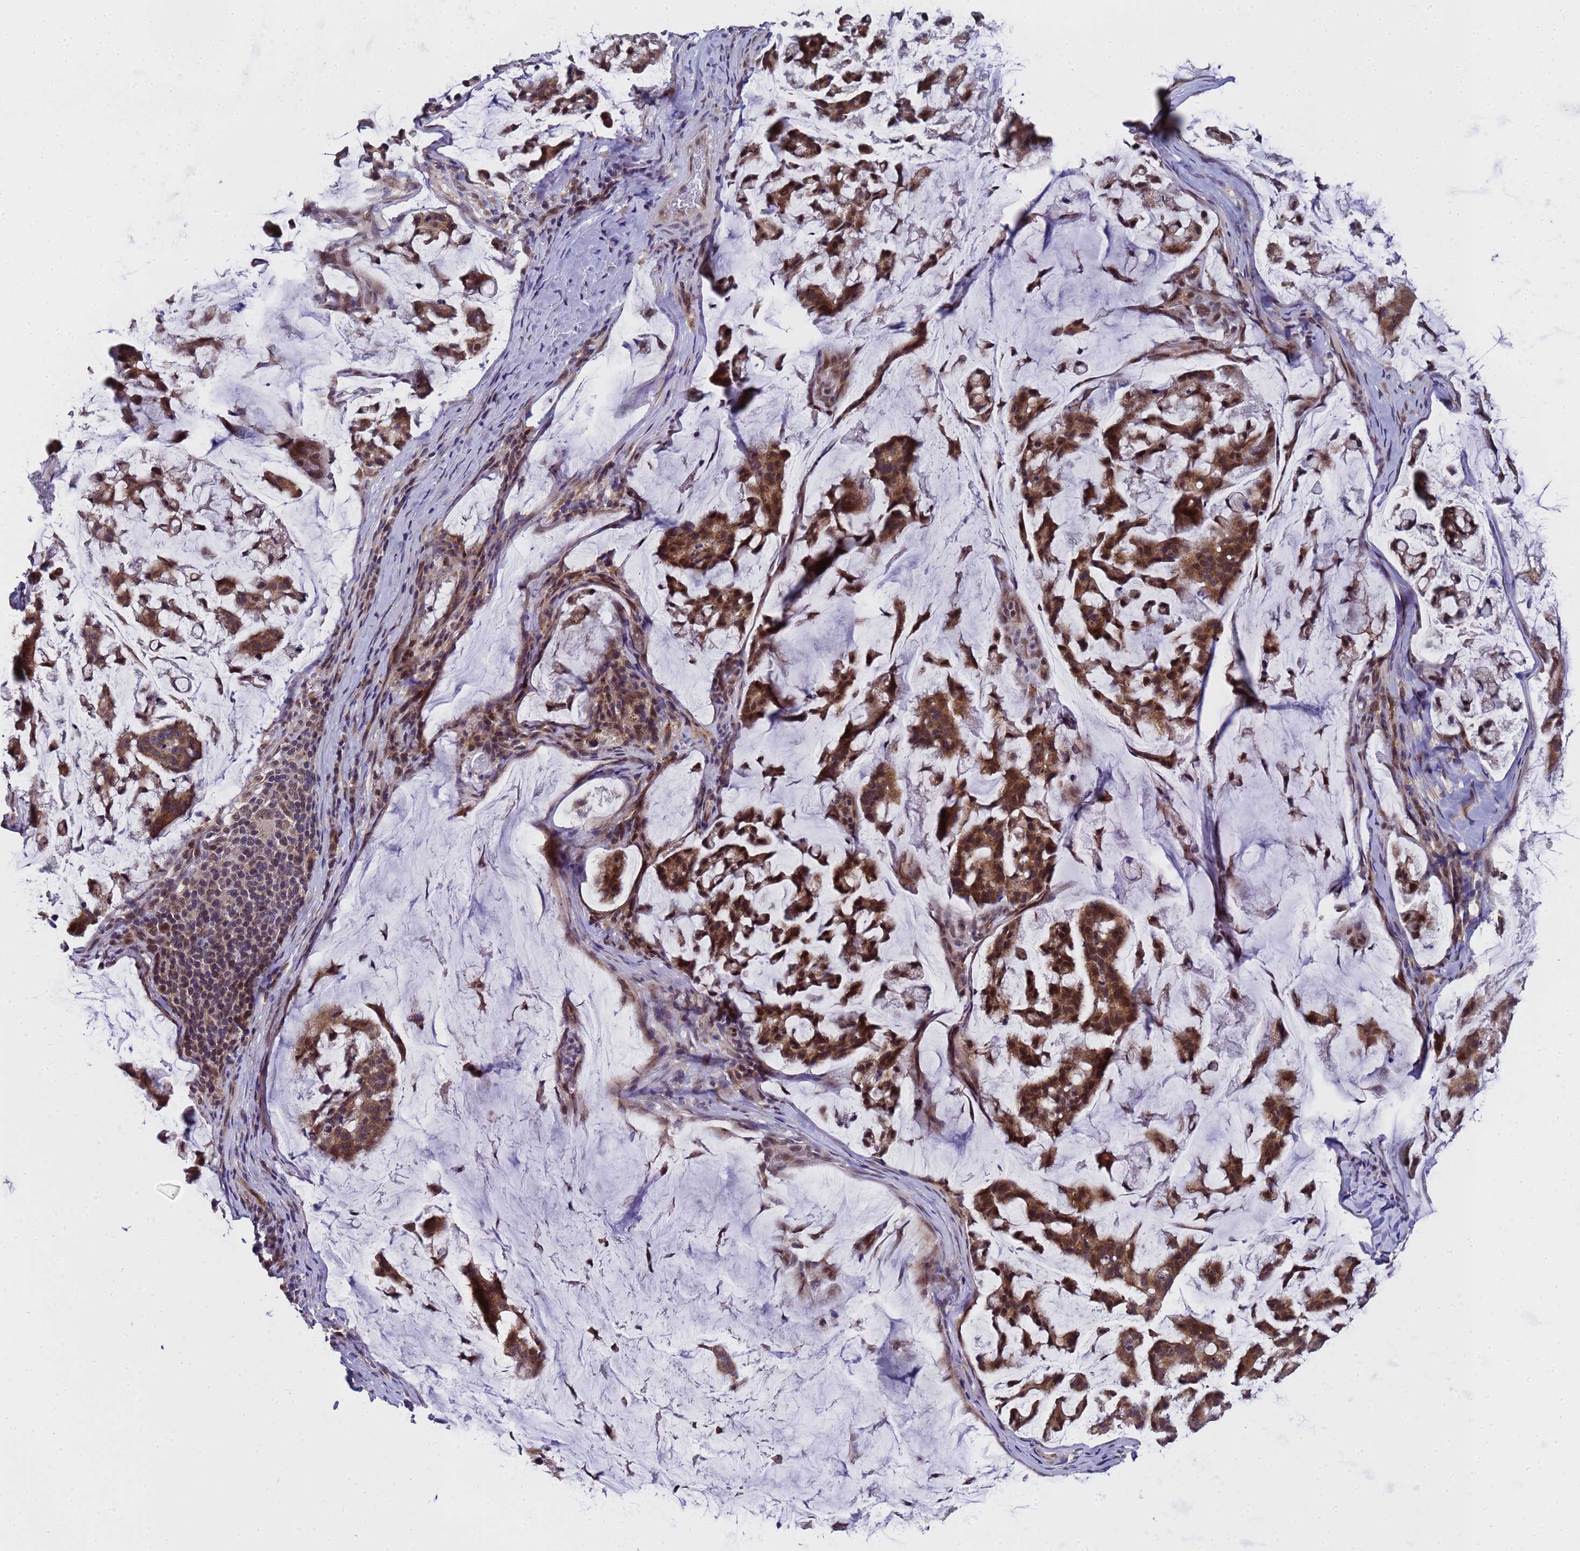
{"staining": {"intensity": "strong", "quantity": ">75%", "location": "cytoplasmic/membranous,nuclear"}, "tissue": "stomach cancer", "cell_type": "Tumor cells", "image_type": "cancer", "snomed": [{"axis": "morphology", "description": "Adenocarcinoma, NOS"}, {"axis": "topography", "description": "Stomach, lower"}], "caption": "A micrograph showing strong cytoplasmic/membranous and nuclear positivity in about >75% of tumor cells in stomach adenocarcinoma, as visualized by brown immunohistochemical staining.", "gene": "ANAPC13", "patient": {"sex": "male", "age": 67}}